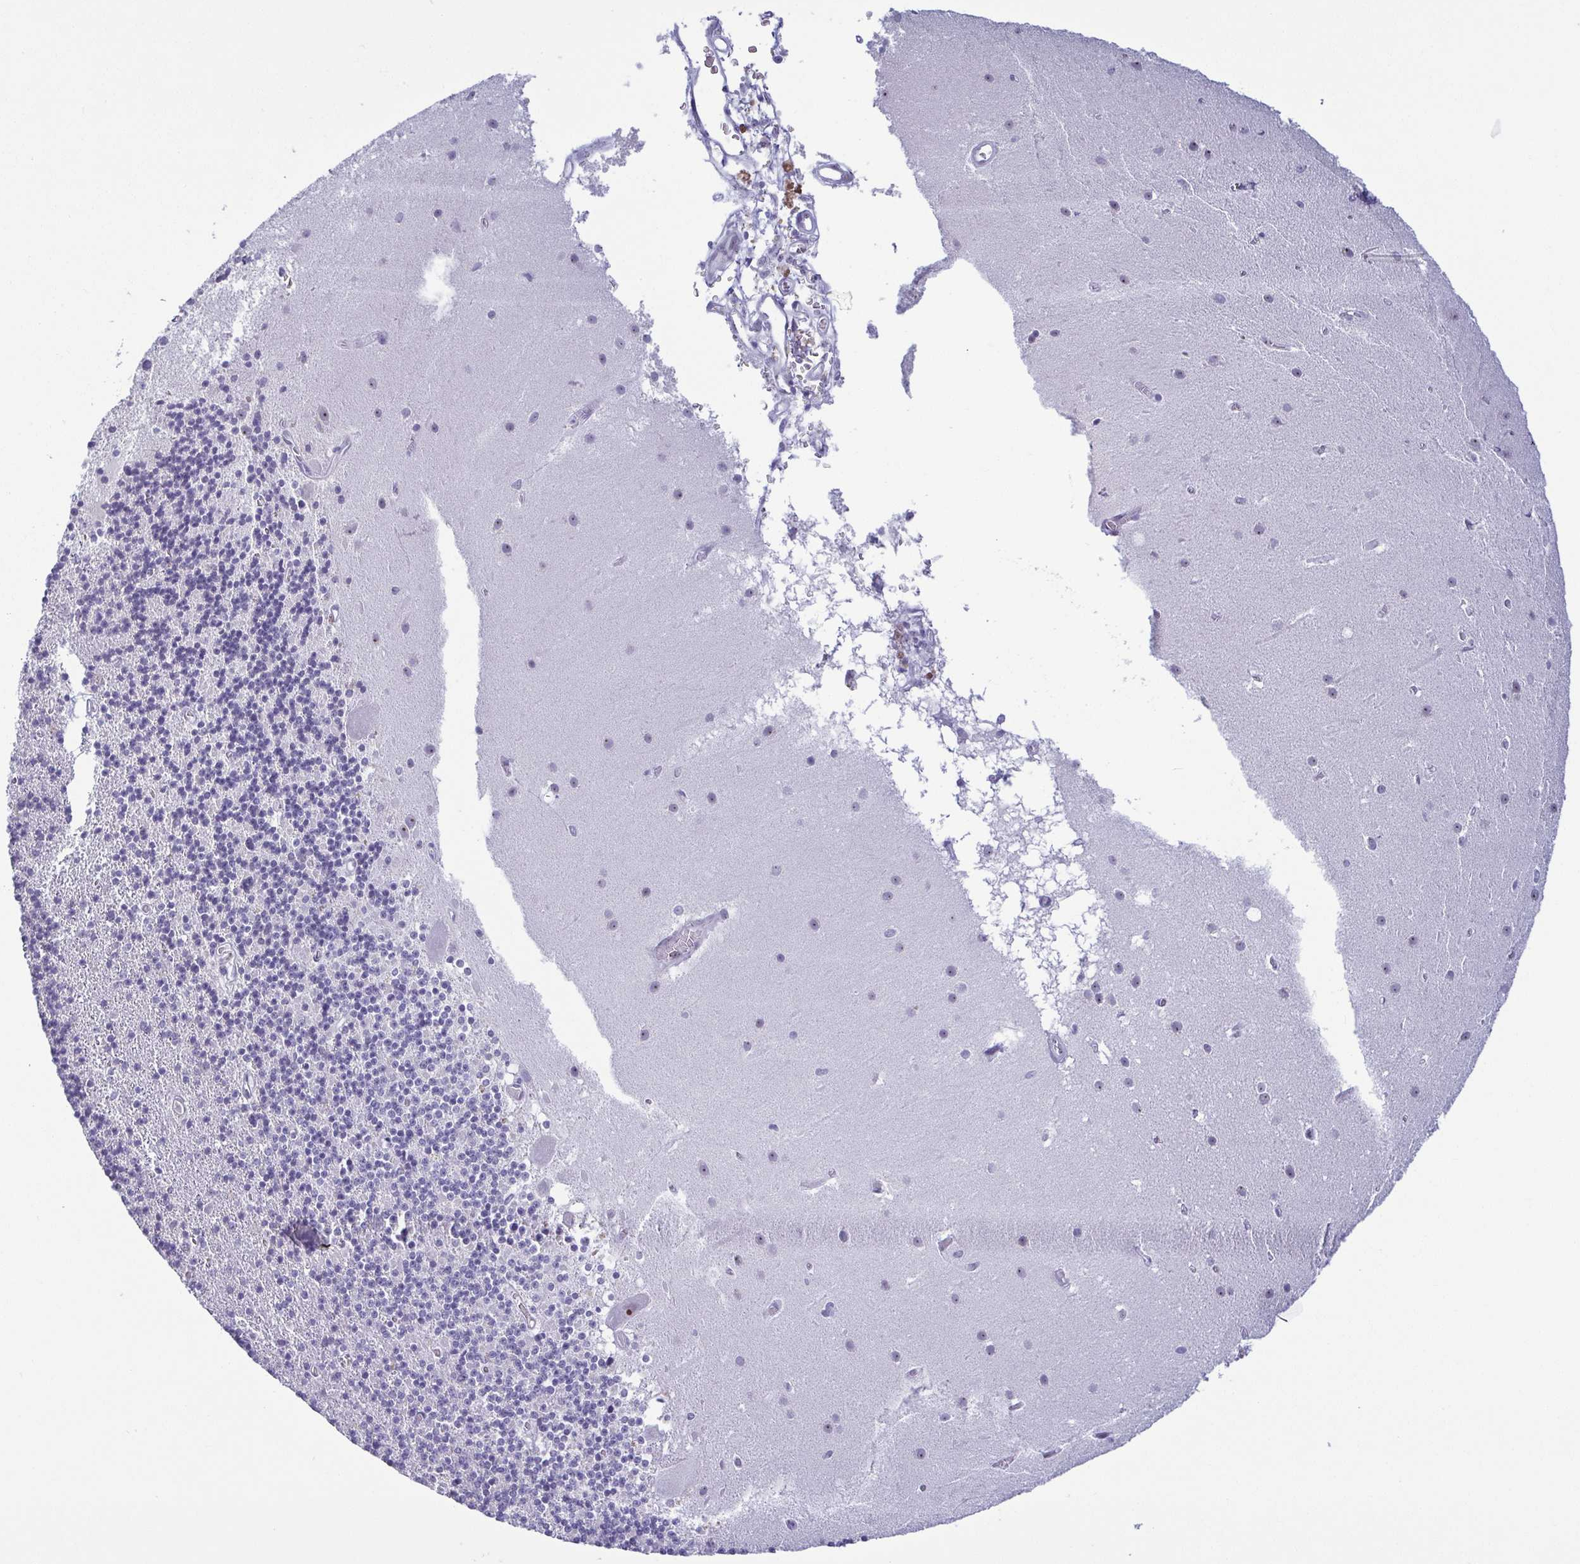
{"staining": {"intensity": "negative", "quantity": "none", "location": "none"}, "tissue": "cerebellum", "cell_type": "Cells in granular layer", "image_type": "normal", "snomed": [{"axis": "morphology", "description": "Normal tissue, NOS"}, {"axis": "topography", "description": "Cerebellum"}], "caption": "High magnification brightfield microscopy of unremarkable cerebellum stained with DAB (3,3'-diaminobenzidine) (brown) and counterstained with hematoxylin (blue): cells in granular layer show no significant positivity.", "gene": "BZW1", "patient": {"sex": "male", "age": 70}}